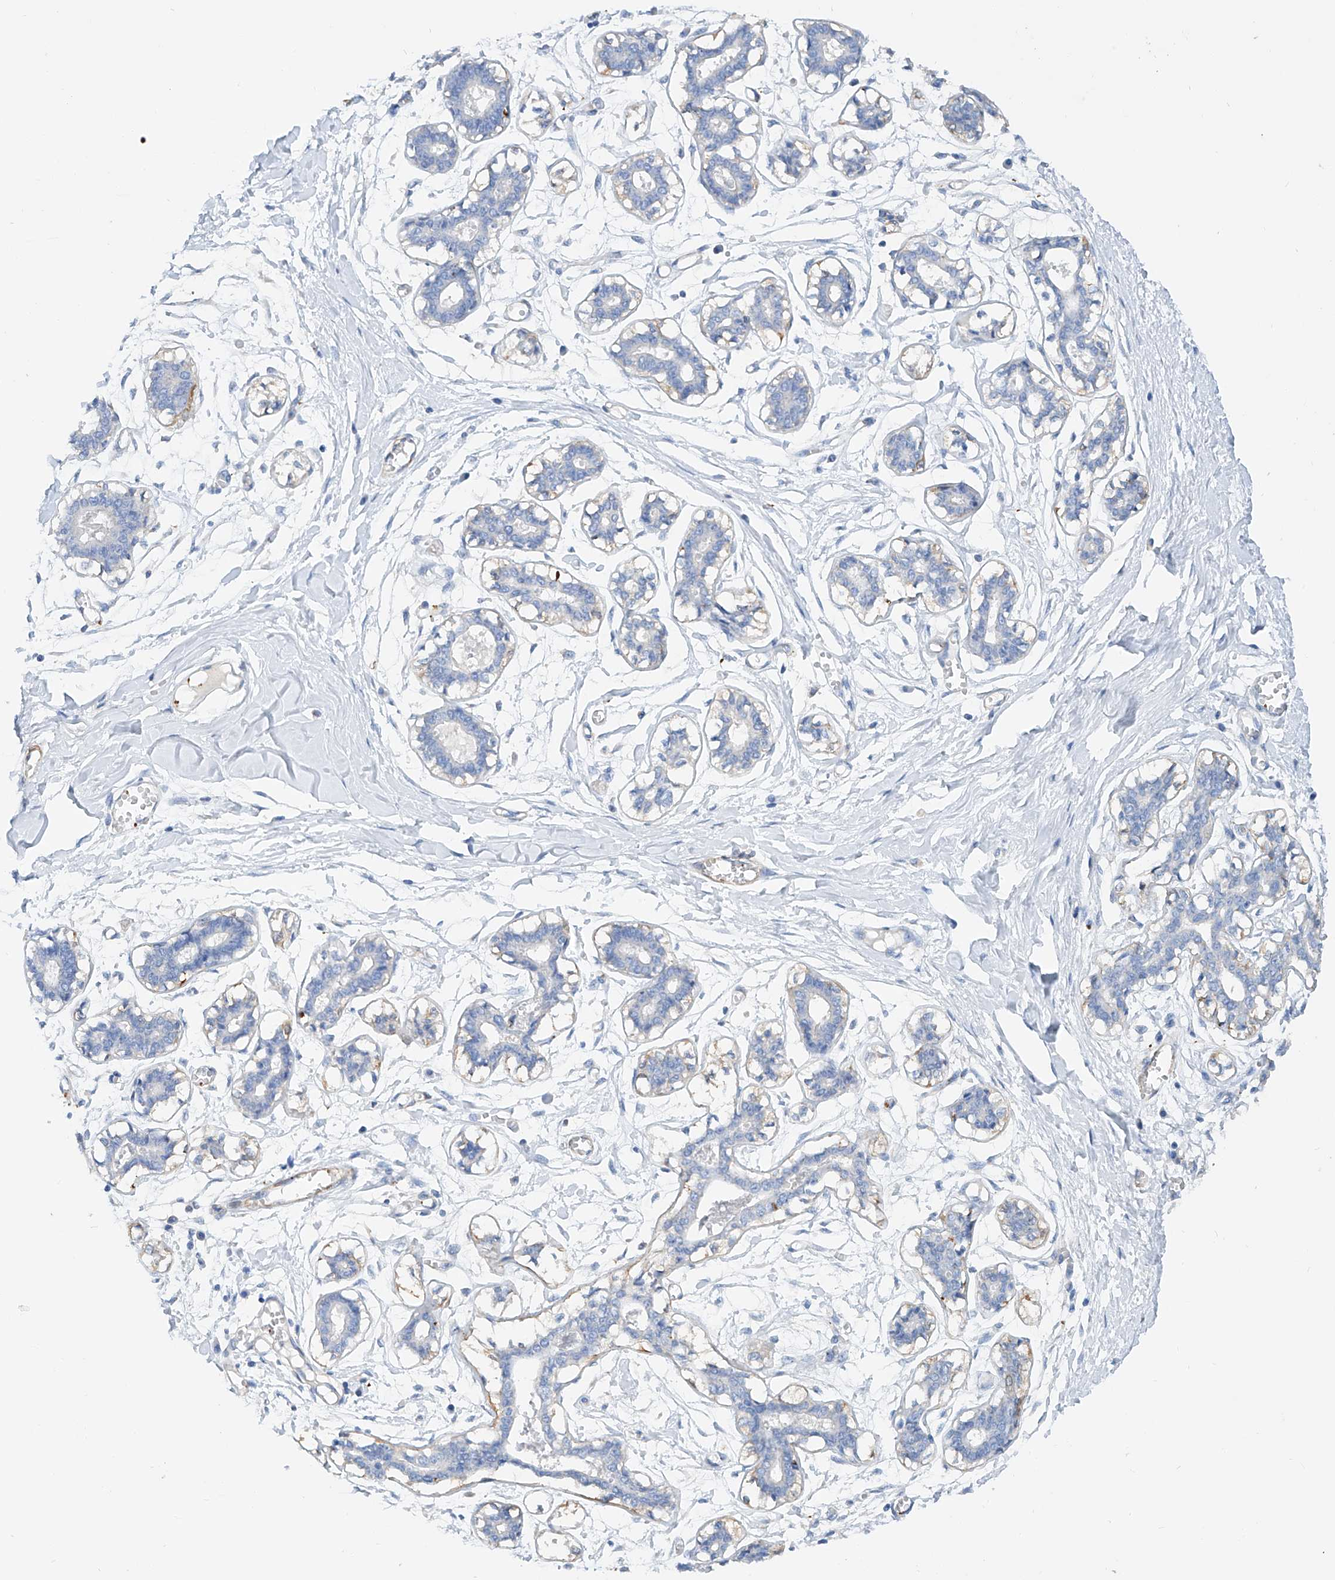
{"staining": {"intensity": "negative", "quantity": "none", "location": "none"}, "tissue": "breast", "cell_type": "Adipocytes", "image_type": "normal", "snomed": [{"axis": "morphology", "description": "Normal tissue, NOS"}, {"axis": "topography", "description": "Breast"}], "caption": "DAB (3,3'-diaminobenzidine) immunohistochemical staining of unremarkable human breast shows no significant staining in adipocytes. The staining was performed using DAB to visualize the protein expression in brown, while the nuclei were stained in blue with hematoxylin (Magnification: 20x).", "gene": "TAS2R60", "patient": {"sex": "female", "age": 27}}